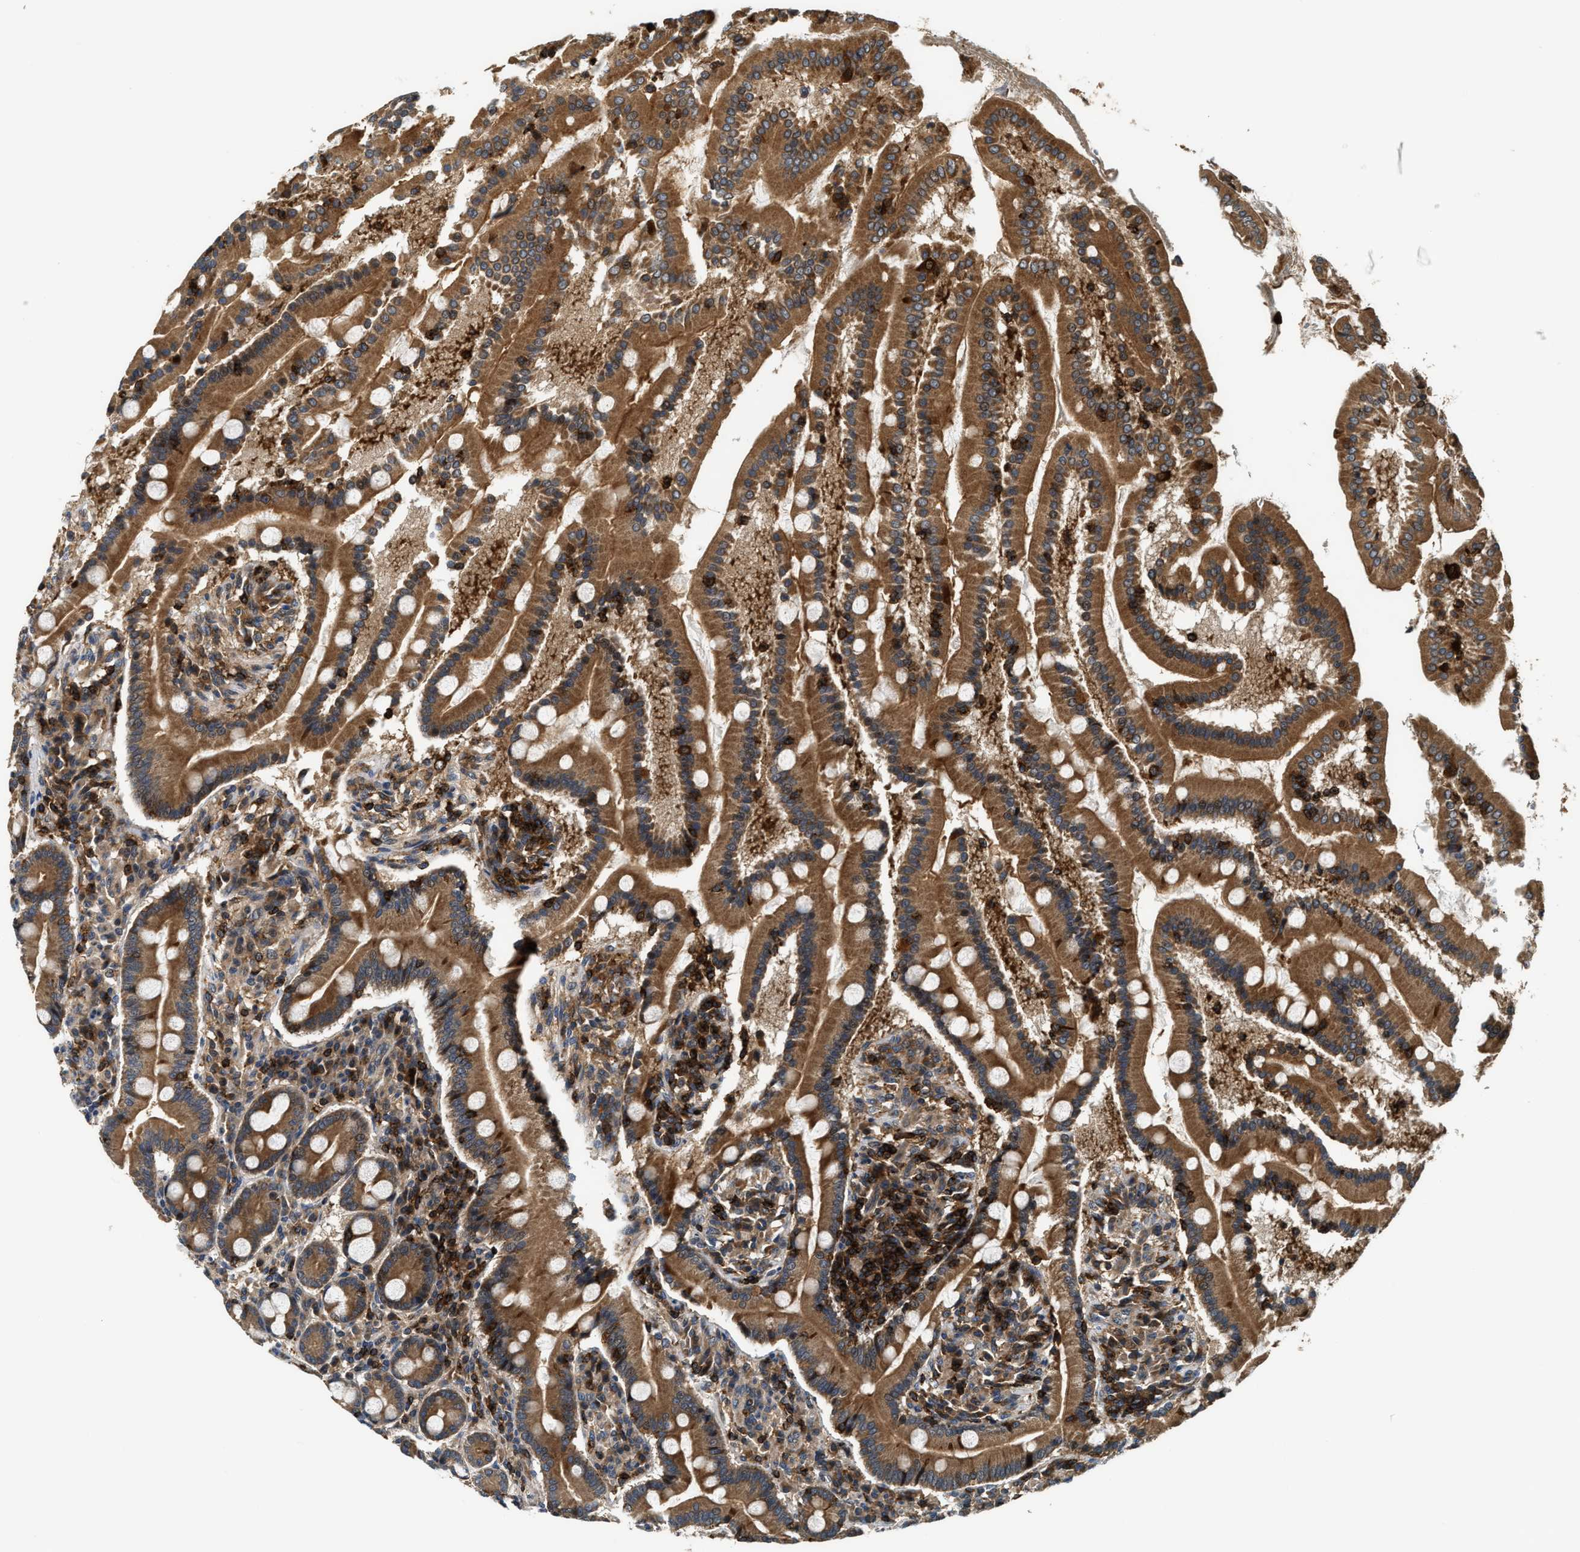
{"staining": {"intensity": "strong", "quantity": ">75%", "location": "cytoplasmic/membranous"}, "tissue": "duodenum", "cell_type": "Glandular cells", "image_type": "normal", "snomed": [{"axis": "morphology", "description": "Normal tissue, NOS"}, {"axis": "topography", "description": "Duodenum"}], "caption": "The histopathology image reveals immunohistochemical staining of normal duodenum. There is strong cytoplasmic/membranous expression is appreciated in about >75% of glandular cells.", "gene": "SNX5", "patient": {"sex": "male", "age": 50}}